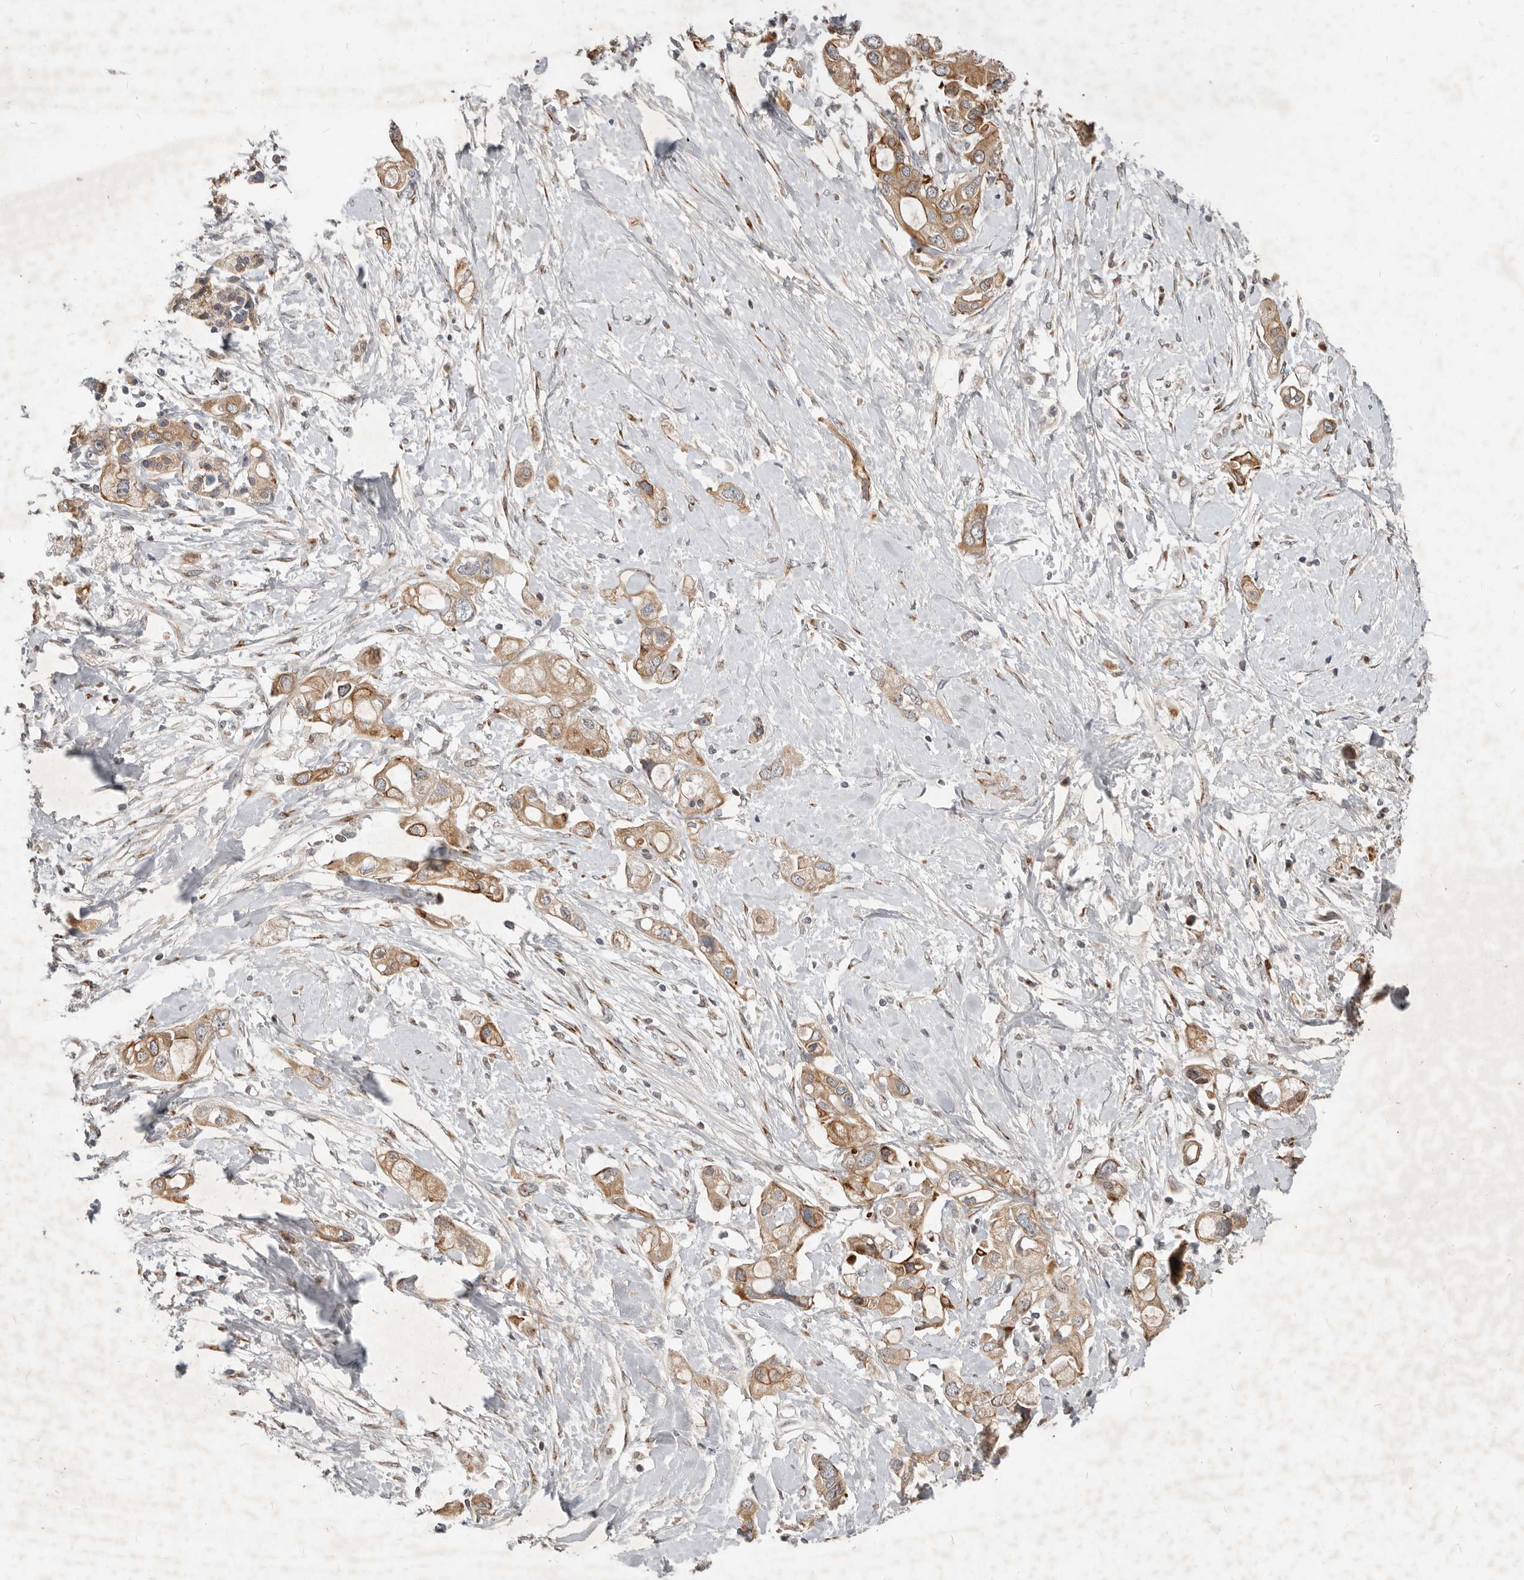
{"staining": {"intensity": "moderate", "quantity": ">75%", "location": "cytoplasmic/membranous"}, "tissue": "pancreatic cancer", "cell_type": "Tumor cells", "image_type": "cancer", "snomed": [{"axis": "morphology", "description": "Adenocarcinoma, NOS"}, {"axis": "topography", "description": "Pancreas"}], "caption": "A medium amount of moderate cytoplasmic/membranous positivity is identified in about >75% of tumor cells in pancreatic cancer tissue. The protein is shown in brown color, while the nuclei are stained blue.", "gene": "NPY4R", "patient": {"sex": "female", "age": 56}}